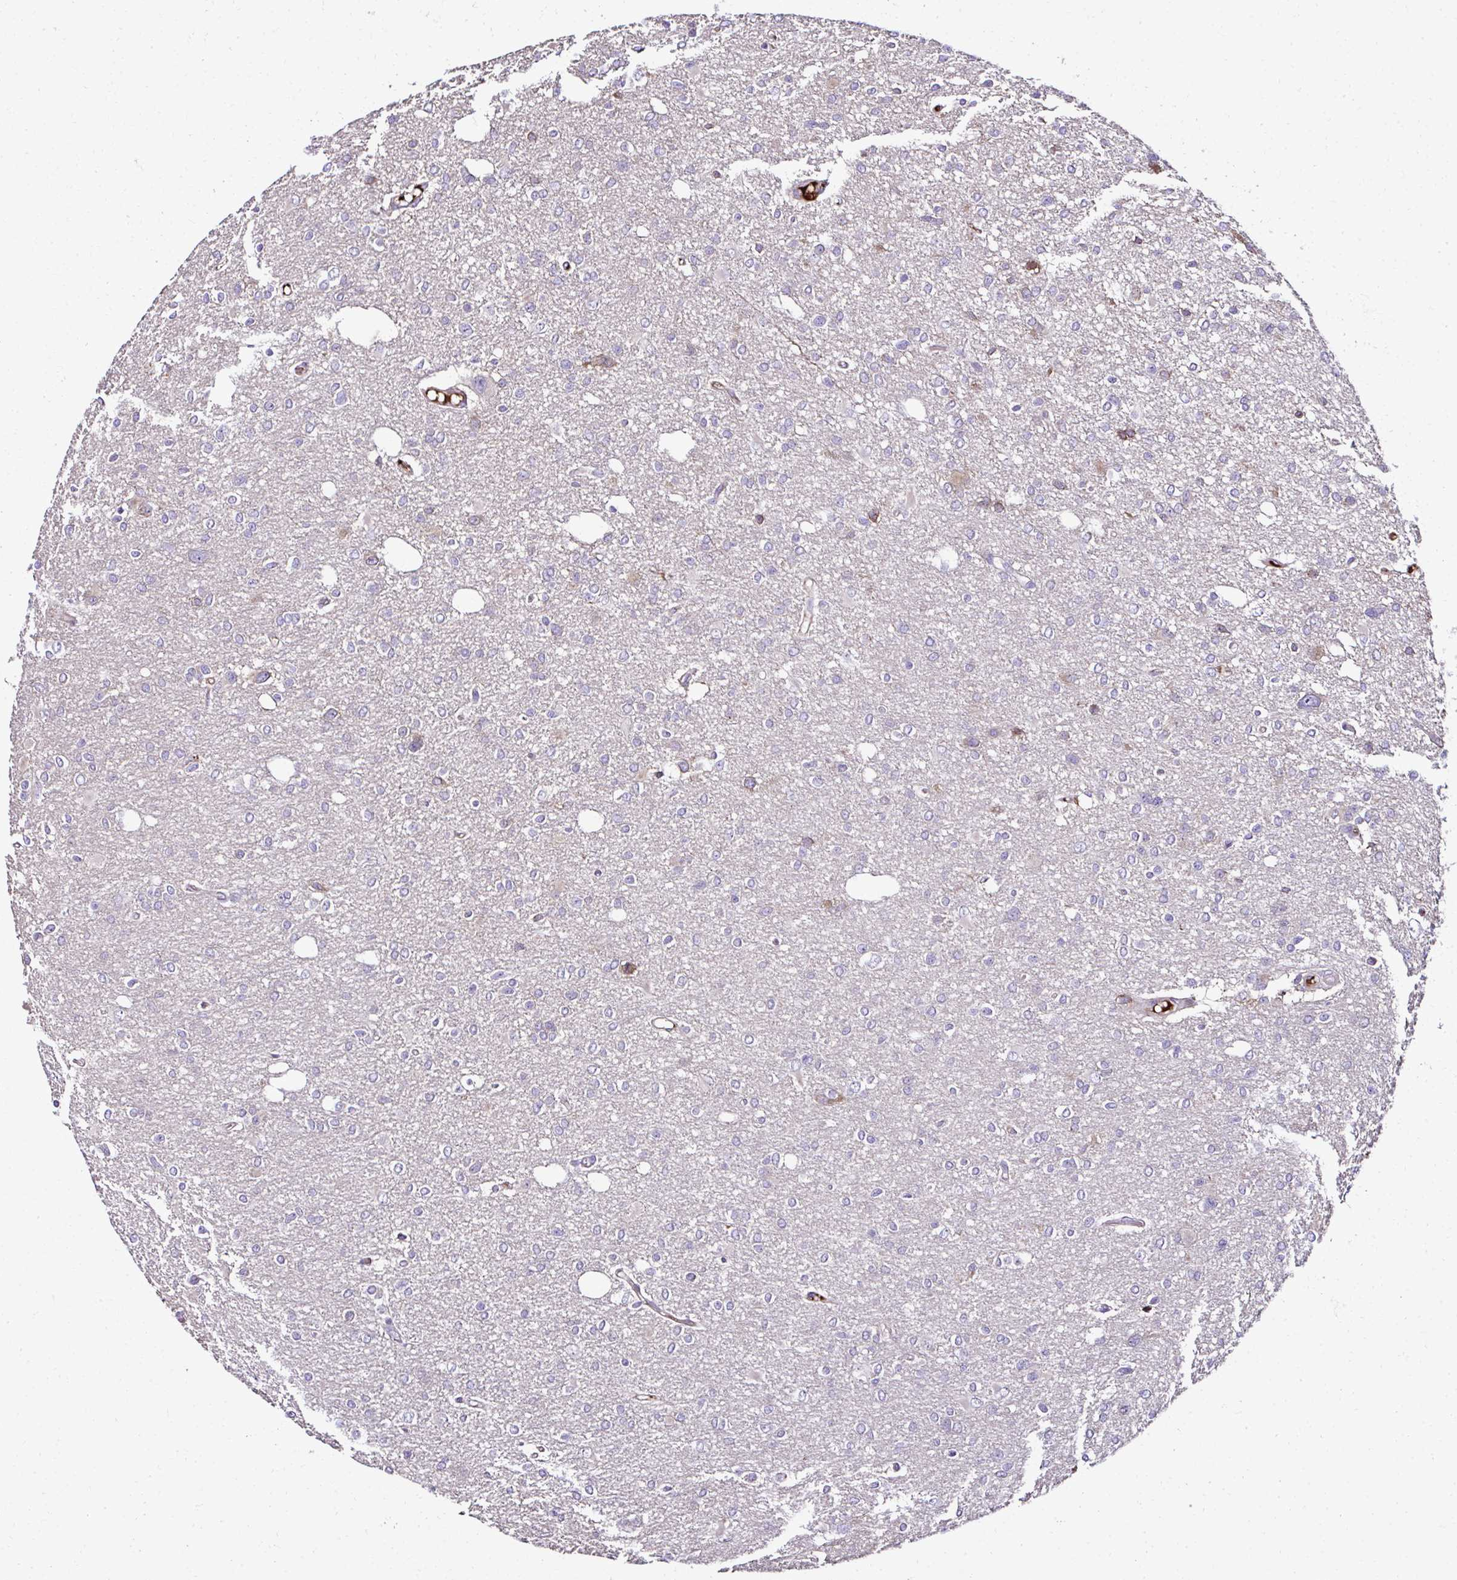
{"staining": {"intensity": "negative", "quantity": "none", "location": "none"}, "tissue": "glioma", "cell_type": "Tumor cells", "image_type": "cancer", "snomed": [{"axis": "morphology", "description": "Glioma, malignant, Low grade"}, {"axis": "topography", "description": "Brain"}], "caption": "The histopathology image shows no staining of tumor cells in glioma.", "gene": "CCDC85C", "patient": {"sex": "male", "age": 26}}